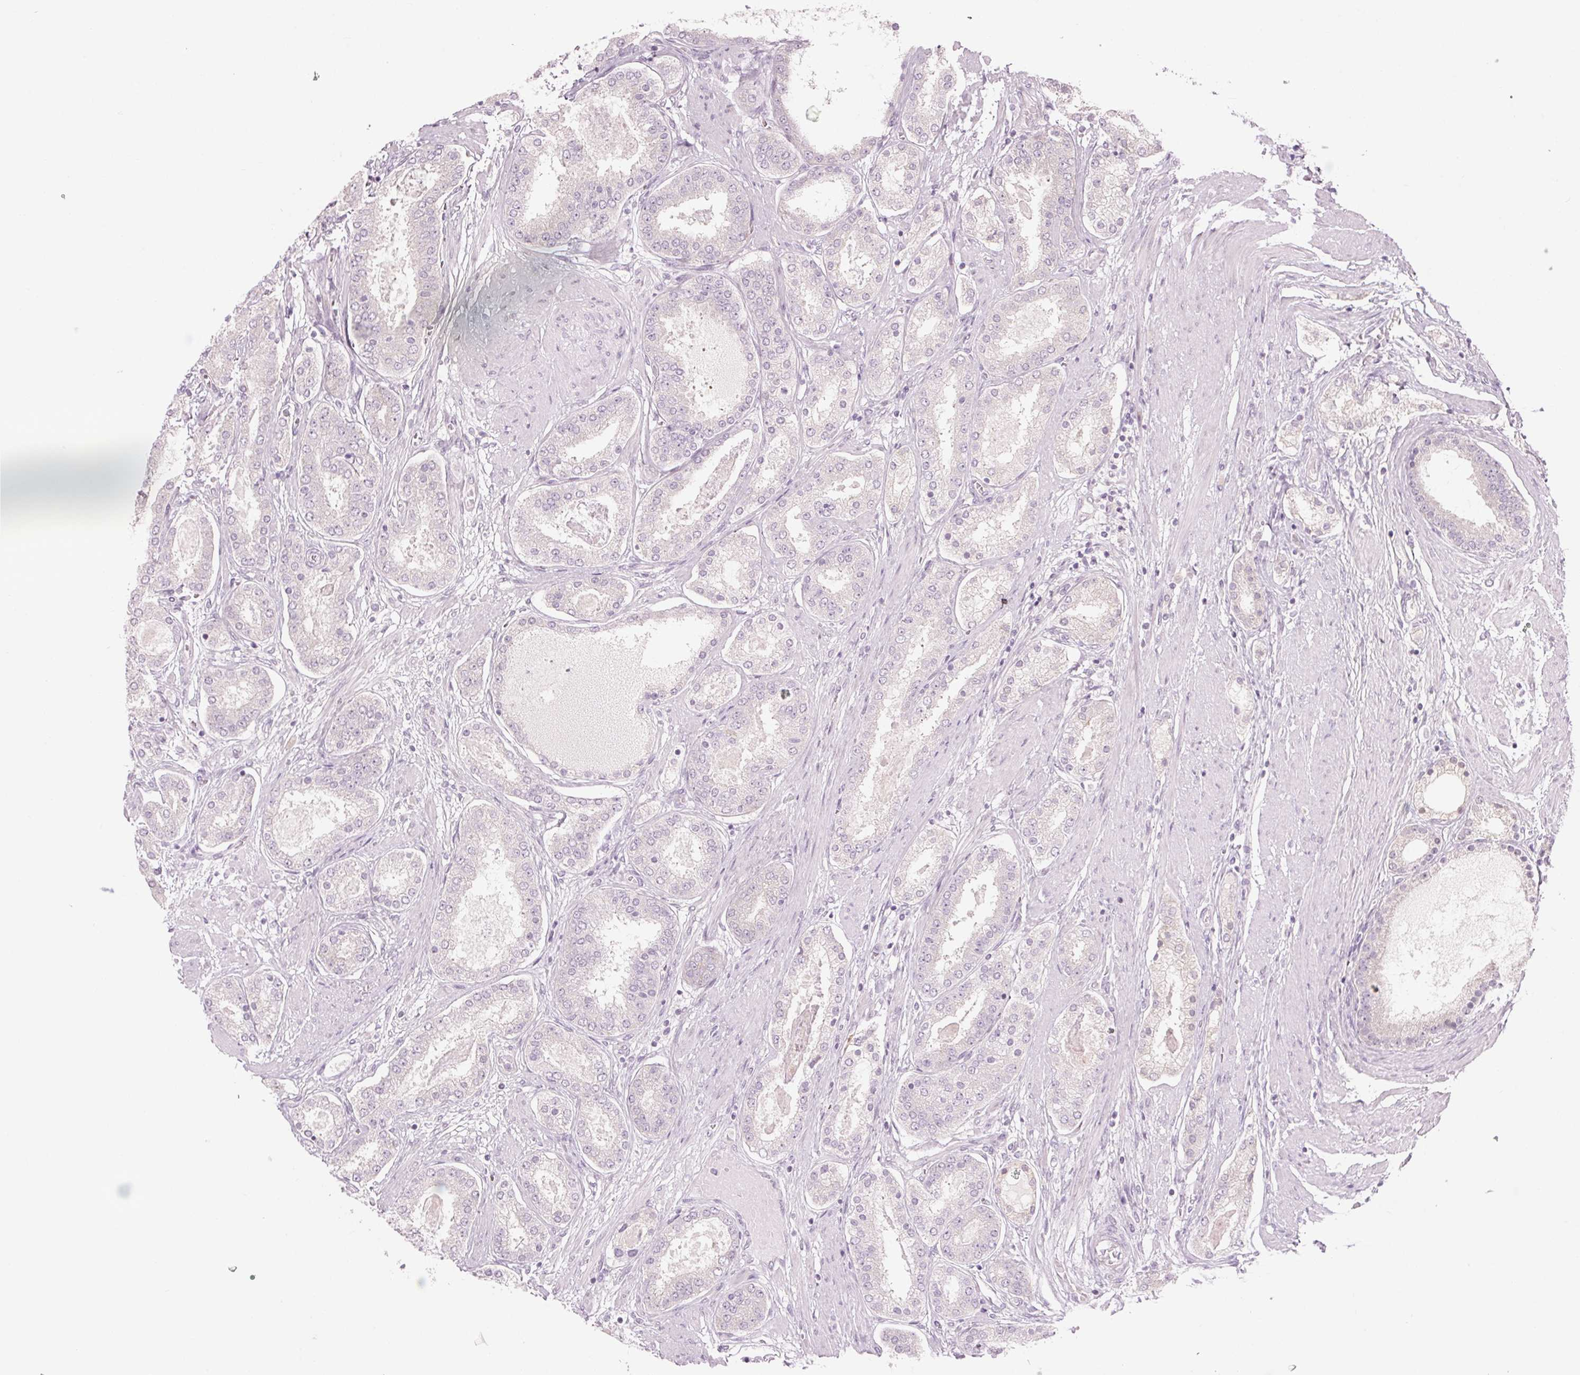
{"staining": {"intensity": "negative", "quantity": "none", "location": "none"}, "tissue": "prostate cancer", "cell_type": "Tumor cells", "image_type": "cancer", "snomed": [{"axis": "morphology", "description": "Adenocarcinoma, High grade"}, {"axis": "topography", "description": "Prostate"}], "caption": "Micrograph shows no significant protein expression in tumor cells of prostate cancer (high-grade adenocarcinoma).", "gene": "GNMT", "patient": {"sex": "male", "age": 63}}